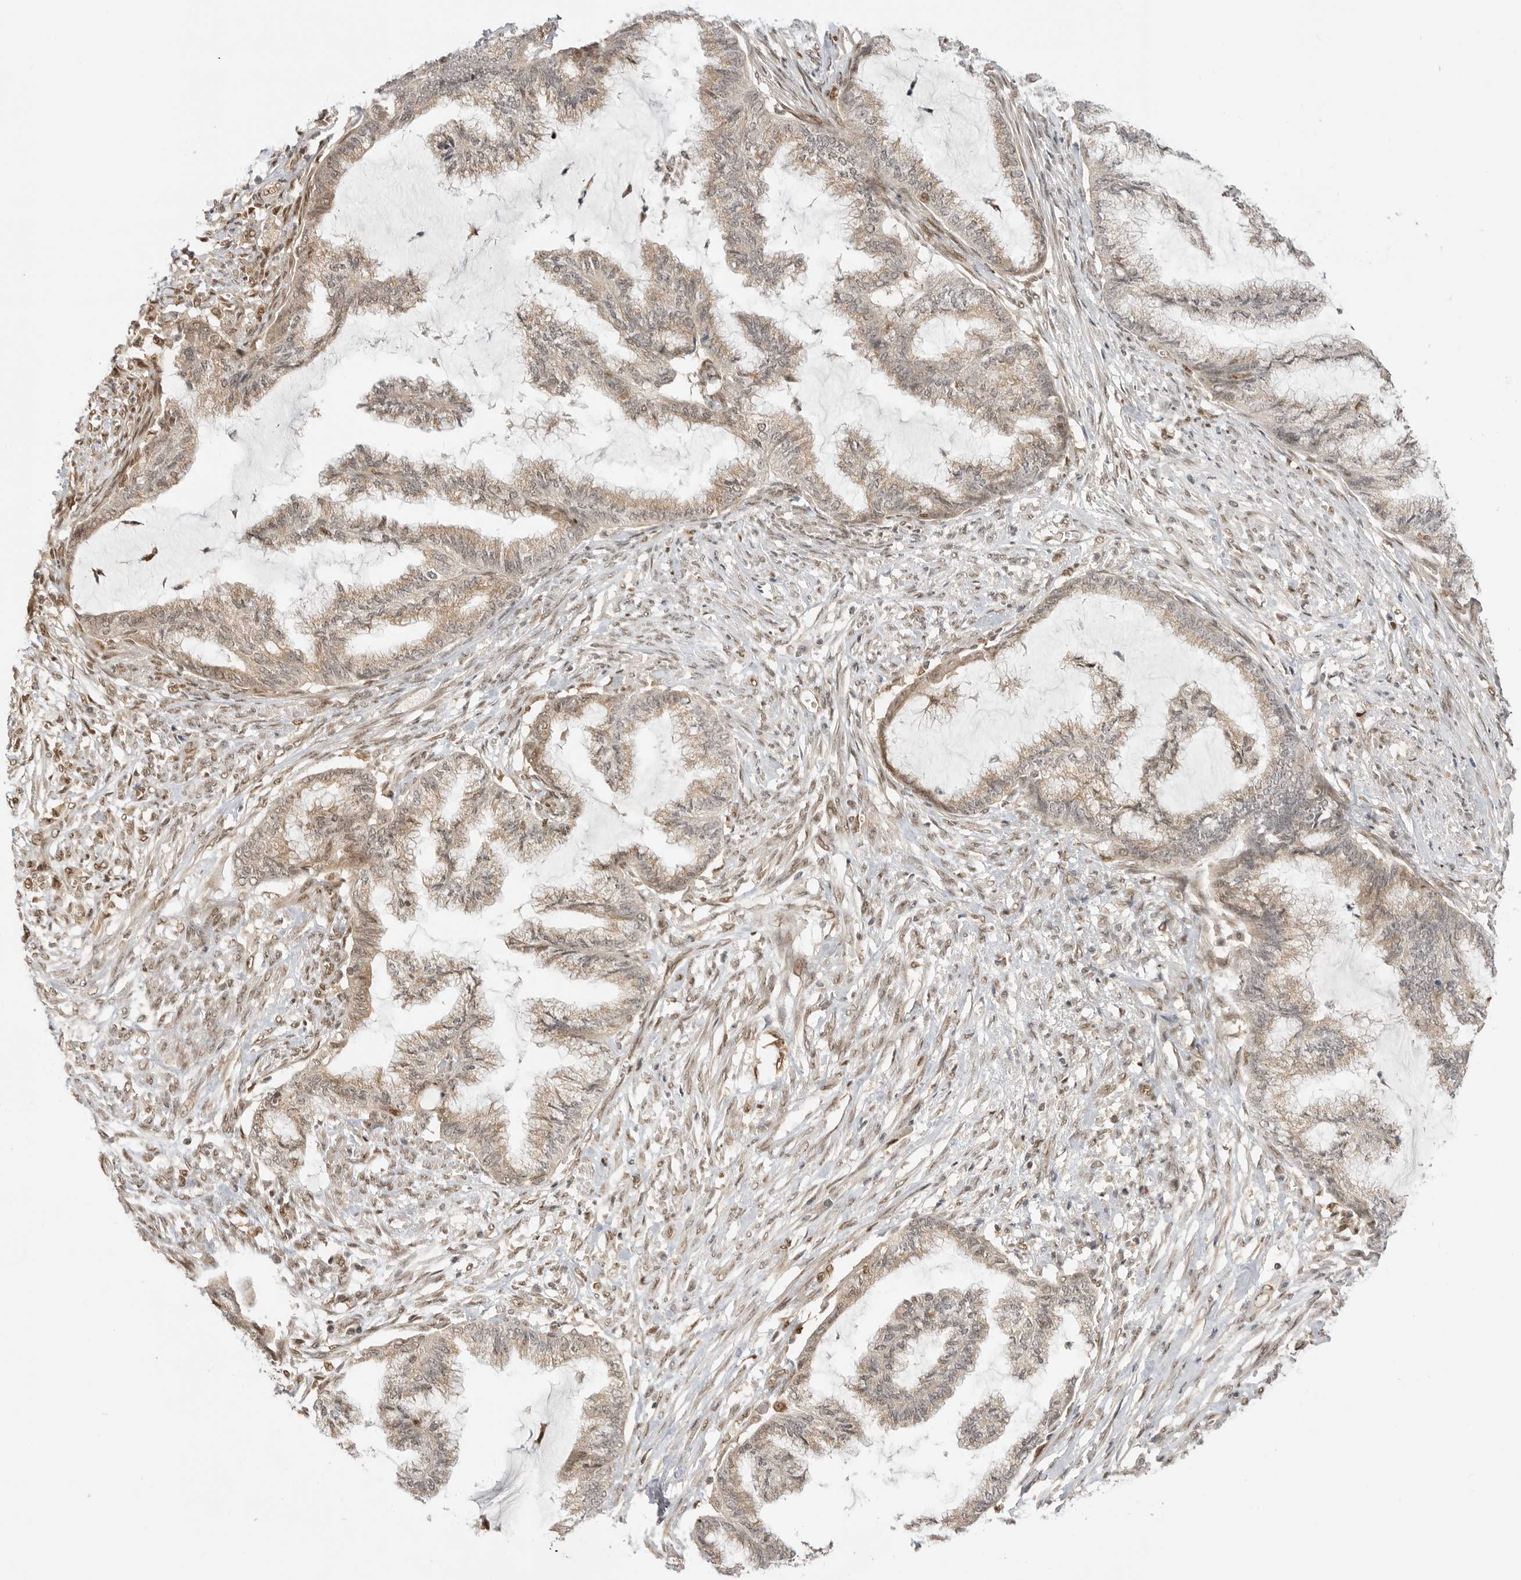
{"staining": {"intensity": "weak", "quantity": "25%-75%", "location": "nuclear"}, "tissue": "endometrial cancer", "cell_type": "Tumor cells", "image_type": "cancer", "snomed": [{"axis": "morphology", "description": "Adenocarcinoma, NOS"}, {"axis": "topography", "description": "Endometrium"}], "caption": "A micrograph showing weak nuclear expression in about 25%-75% of tumor cells in endometrial cancer, as visualized by brown immunohistochemical staining.", "gene": "ALKAL1", "patient": {"sex": "female", "age": 86}}